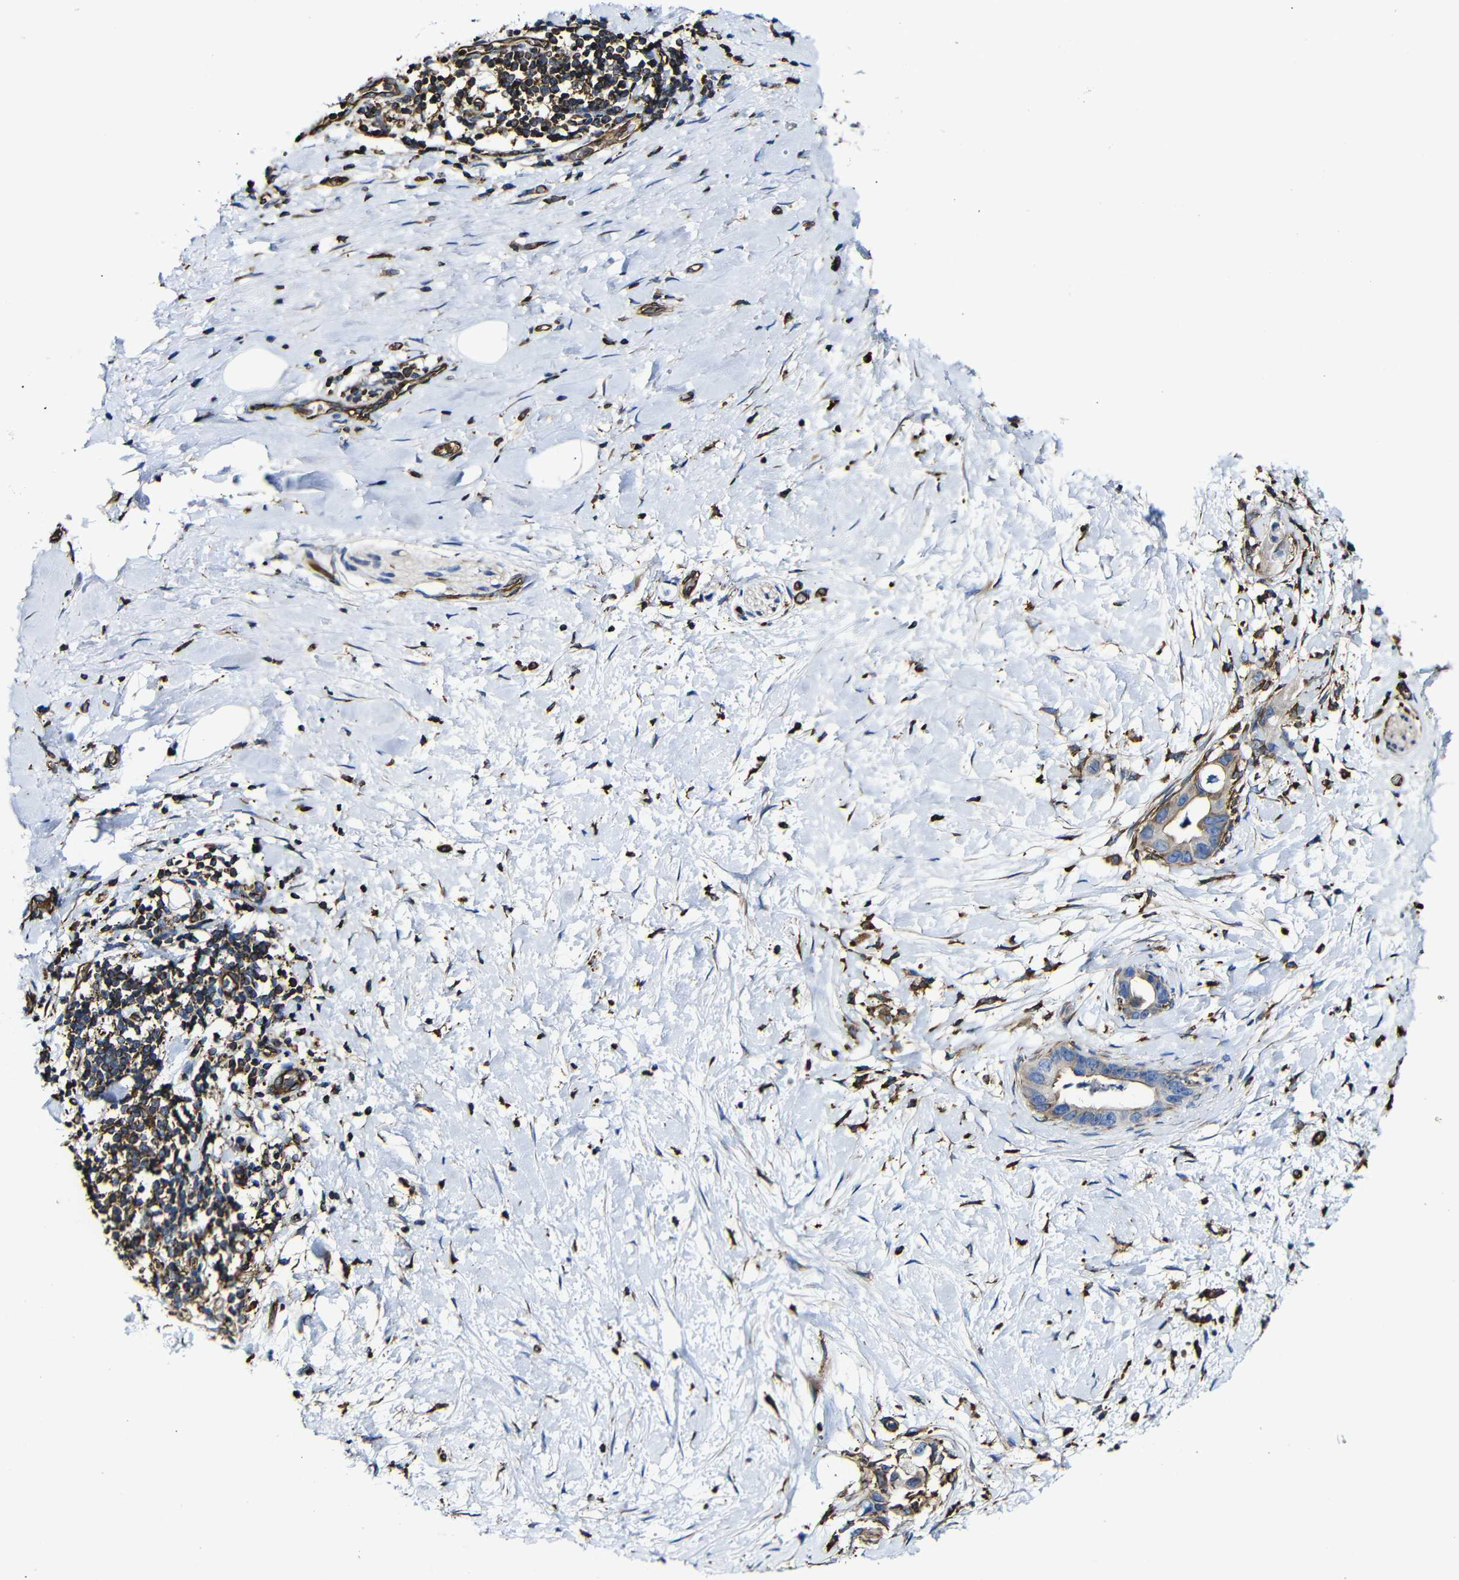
{"staining": {"intensity": "weak", "quantity": "25%-75%", "location": "cytoplasmic/membranous"}, "tissue": "pancreatic cancer", "cell_type": "Tumor cells", "image_type": "cancer", "snomed": [{"axis": "morphology", "description": "Adenocarcinoma, NOS"}, {"axis": "topography", "description": "Pancreas"}], "caption": "Adenocarcinoma (pancreatic) stained with a brown dye displays weak cytoplasmic/membranous positive staining in about 25%-75% of tumor cells.", "gene": "MSN", "patient": {"sex": "male", "age": 55}}